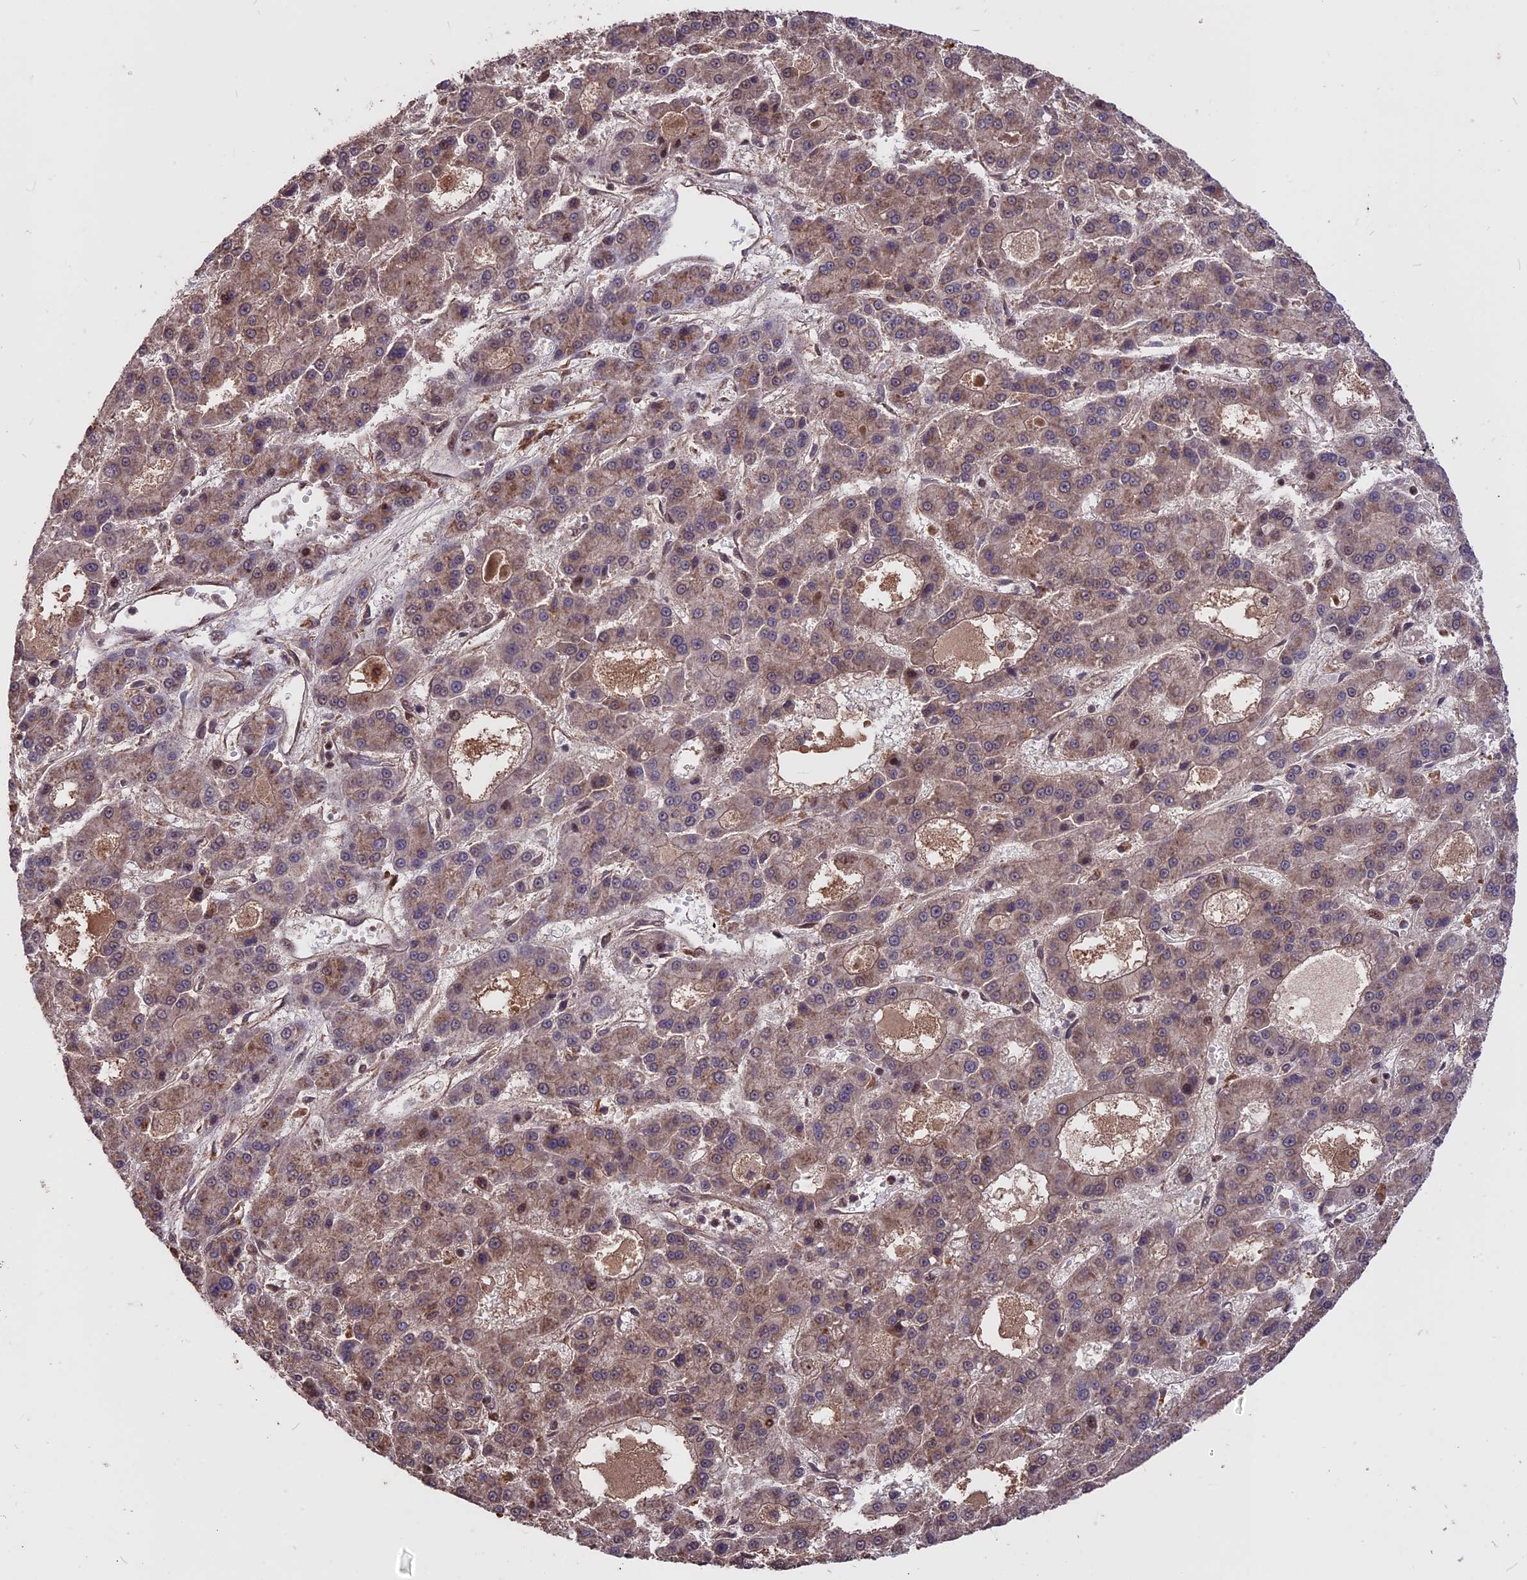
{"staining": {"intensity": "weak", "quantity": ">75%", "location": "cytoplasmic/membranous"}, "tissue": "liver cancer", "cell_type": "Tumor cells", "image_type": "cancer", "snomed": [{"axis": "morphology", "description": "Carcinoma, Hepatocellular, NOS"}, {"axis": "topography", "description": "Liver"}], "caption": "Approximately >75% of tumor cells in liver cancer (hepatocellular carcinoma) demonstrate weak cytoplasmic/membranous protein staining as visualized by brown immunohistochemical staining.", "gene": "ZNF598", "patient": {"sex": "male", "age": 70}}